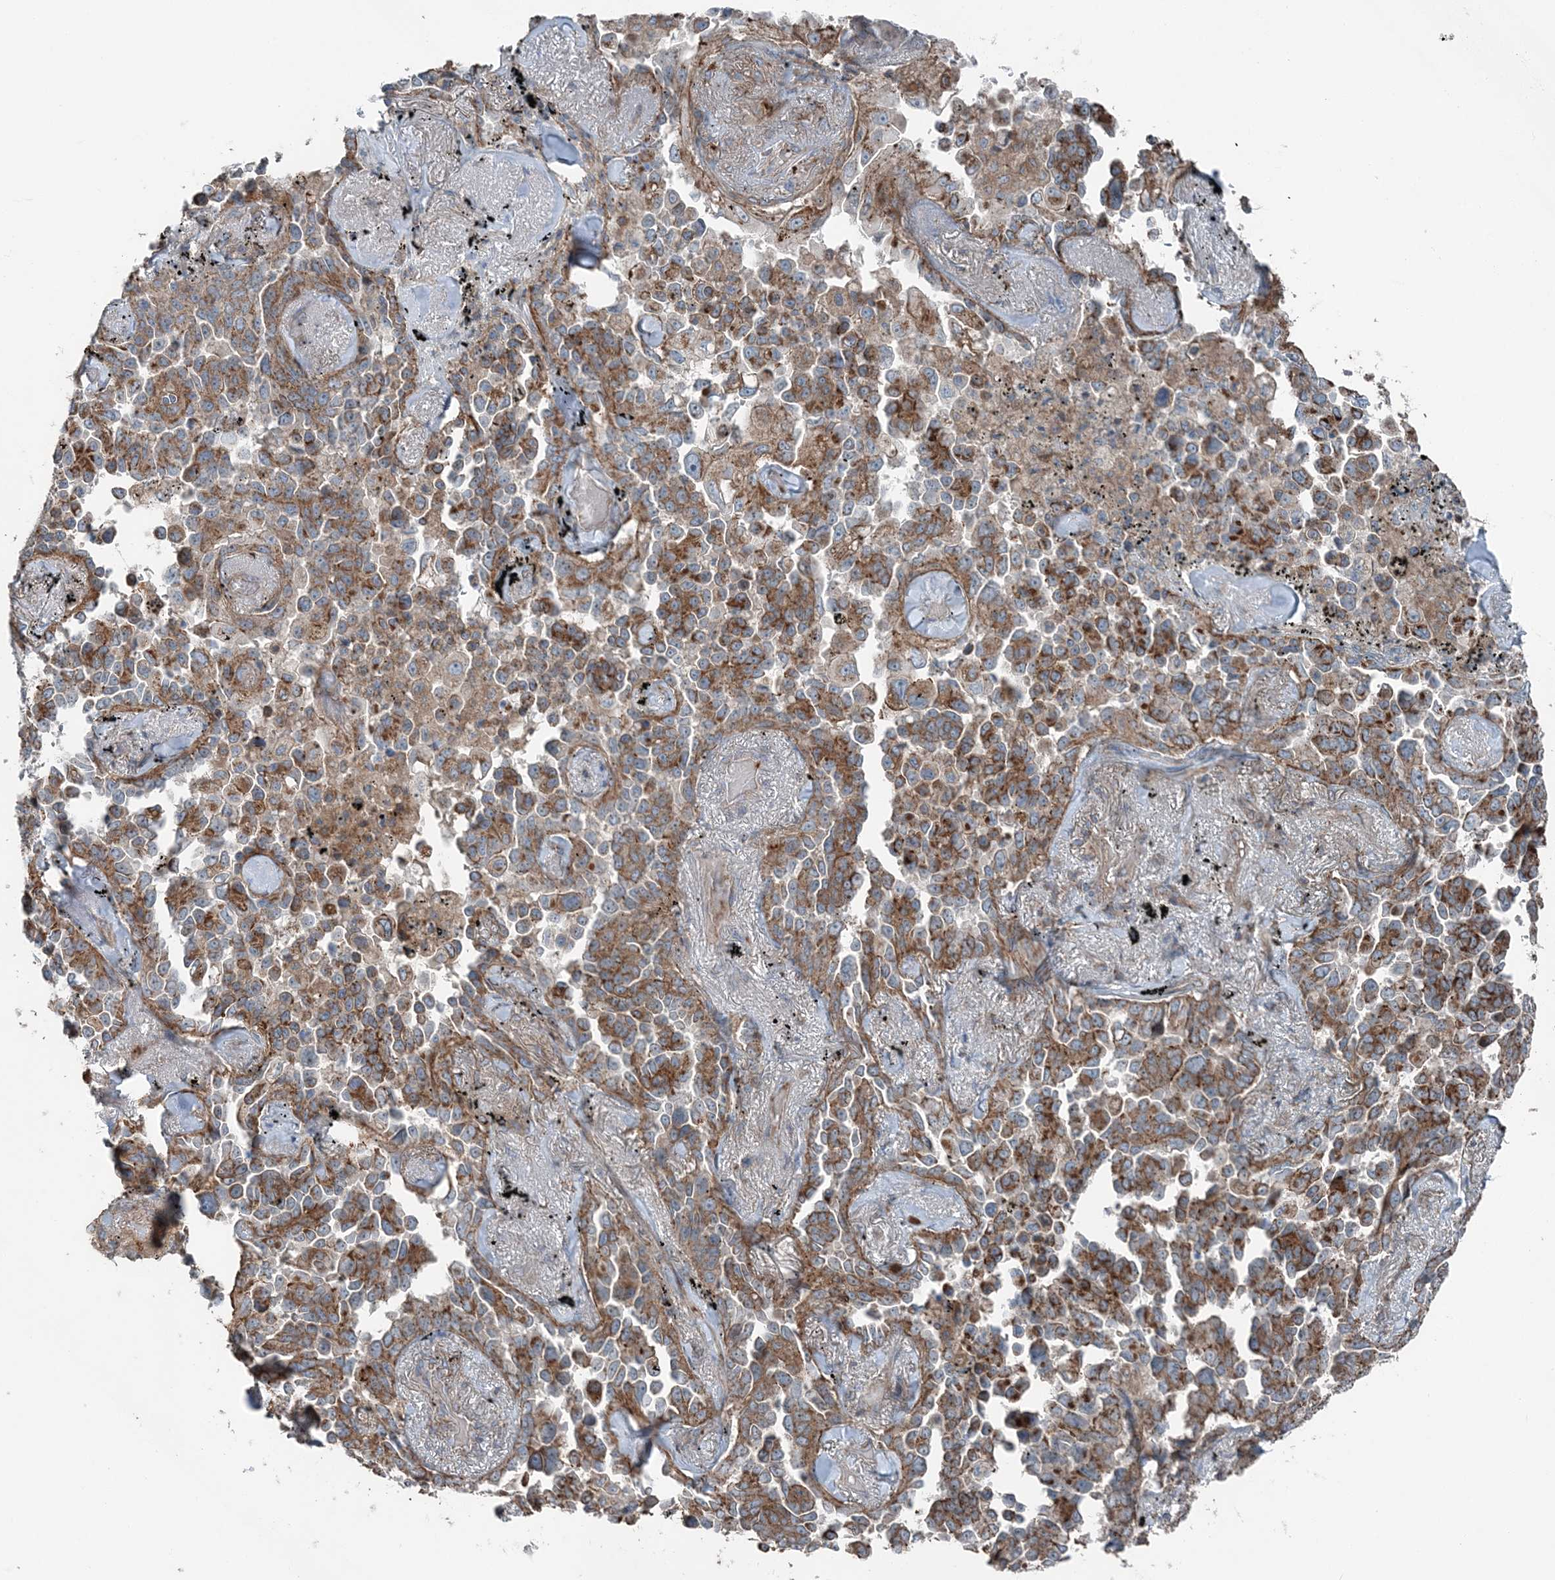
{"staining": {"intensity": "moderate", "quantity": ">75%", "location": "cytoplasmic/membranous"}, "tissue": "lung cancer", "cell_type": "Tumor cells", "image_type": "cancer", "snomed": [{"axis": "morphology", "description": "Adenocarcinoma, NOS"}, {"axis": "topography", "description": "Lung"}], "caption": "Brown immunohistochemical staining in human adenocarcinoma (lung) demonstrates moderate cytoplasmic/membranous staining in approximately >75% of tumor cells.", "gene": "KY", "patient": {"sex": "female", "age": 67}}